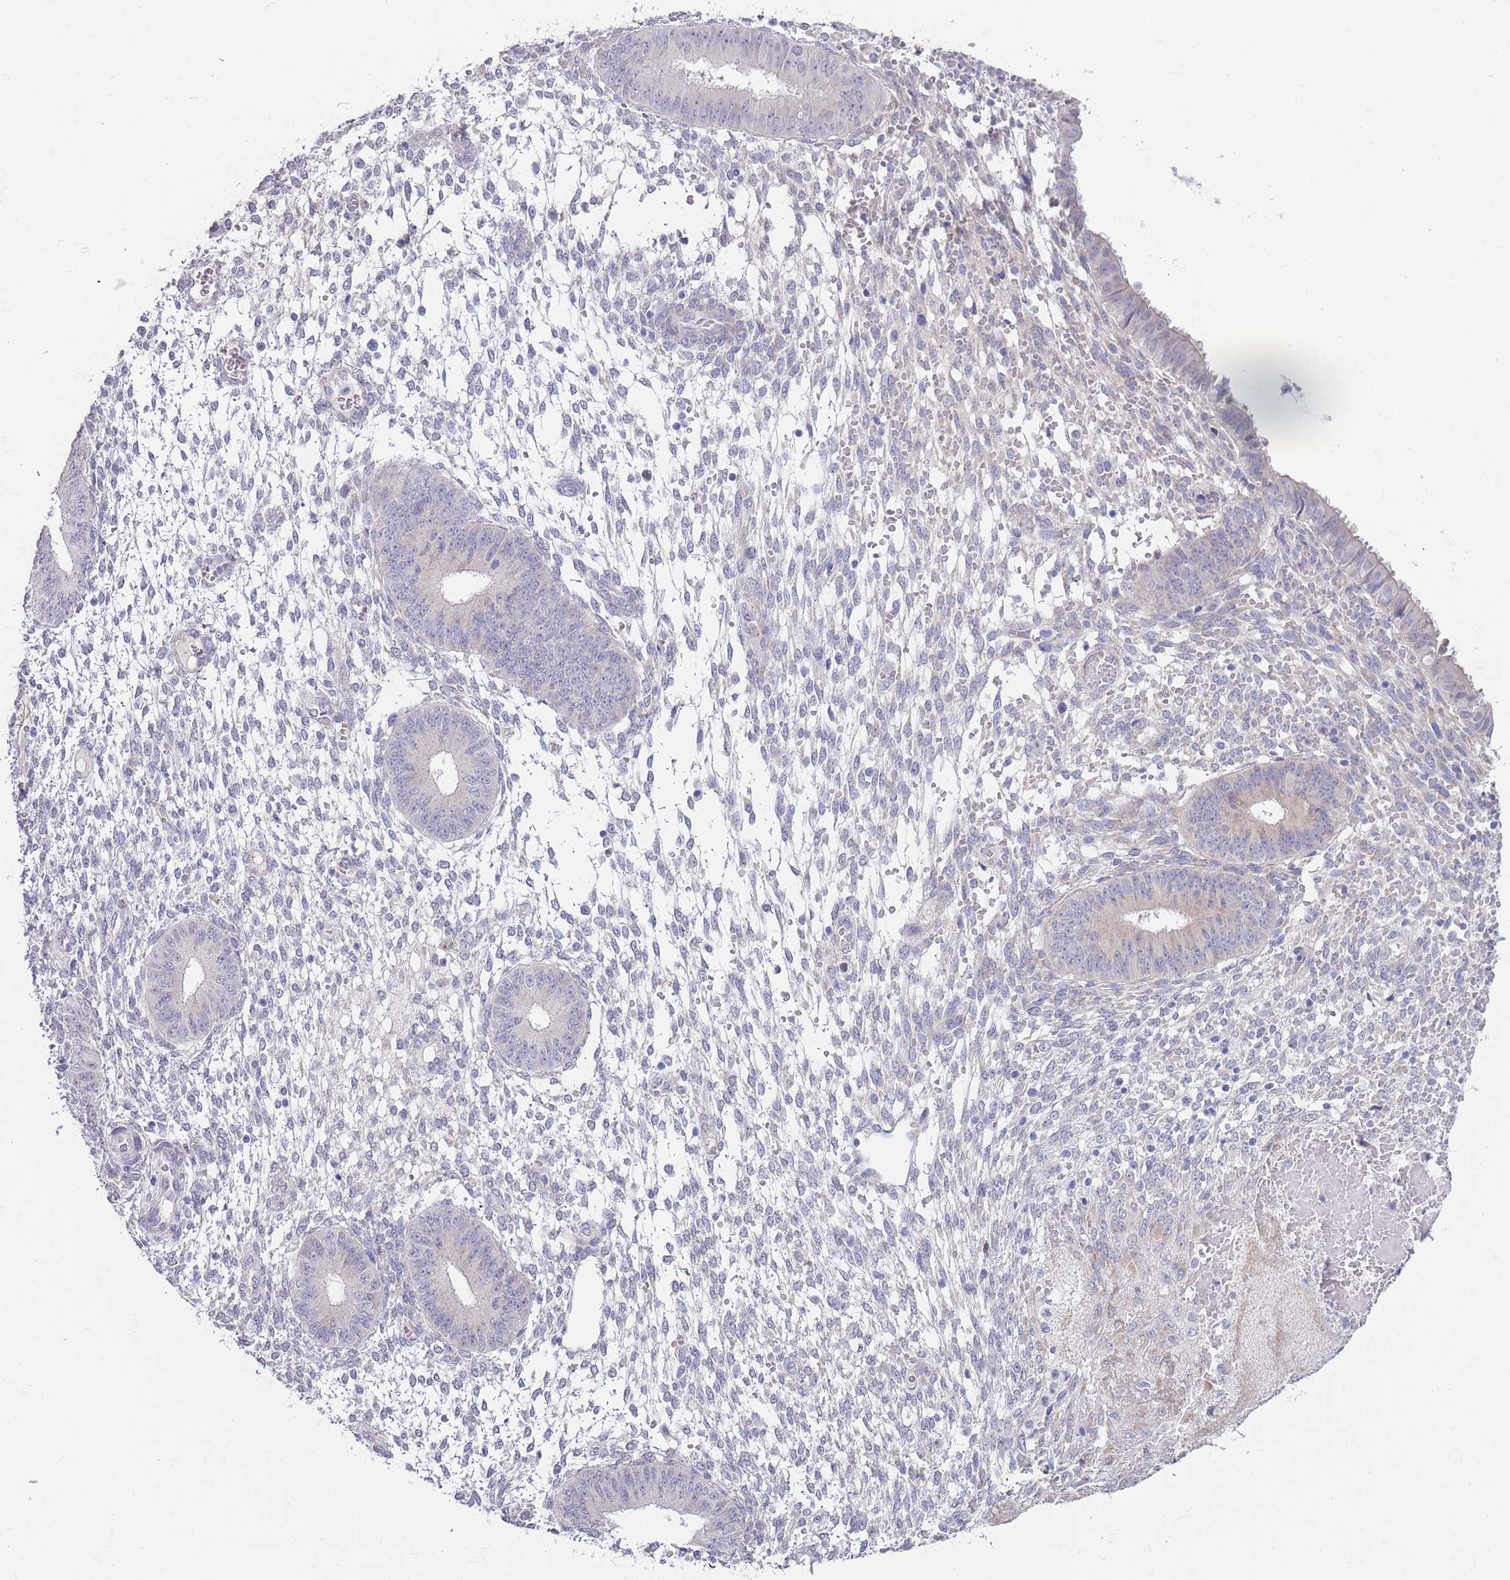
{"staining": {"intensity": "negative", "quantity": "none", "location": "none"}, "tissue": "endometrium", "cell_type": "Cells in endometrial stroma", "image_type": "normal", "snomed": [{"axis": "morphology", "description": "Normal tissue, NOS"}, {"axis": "topography", "description": "Endometrium"}], "caption": "Immunohistochemistry (IHC) micrograph of benign endometrium stained for a protein (brown), which shows no expression in cells in endometrial stroma.", "gene": "TNRC6C", "patient": {"sex": "female", "age": 49}}